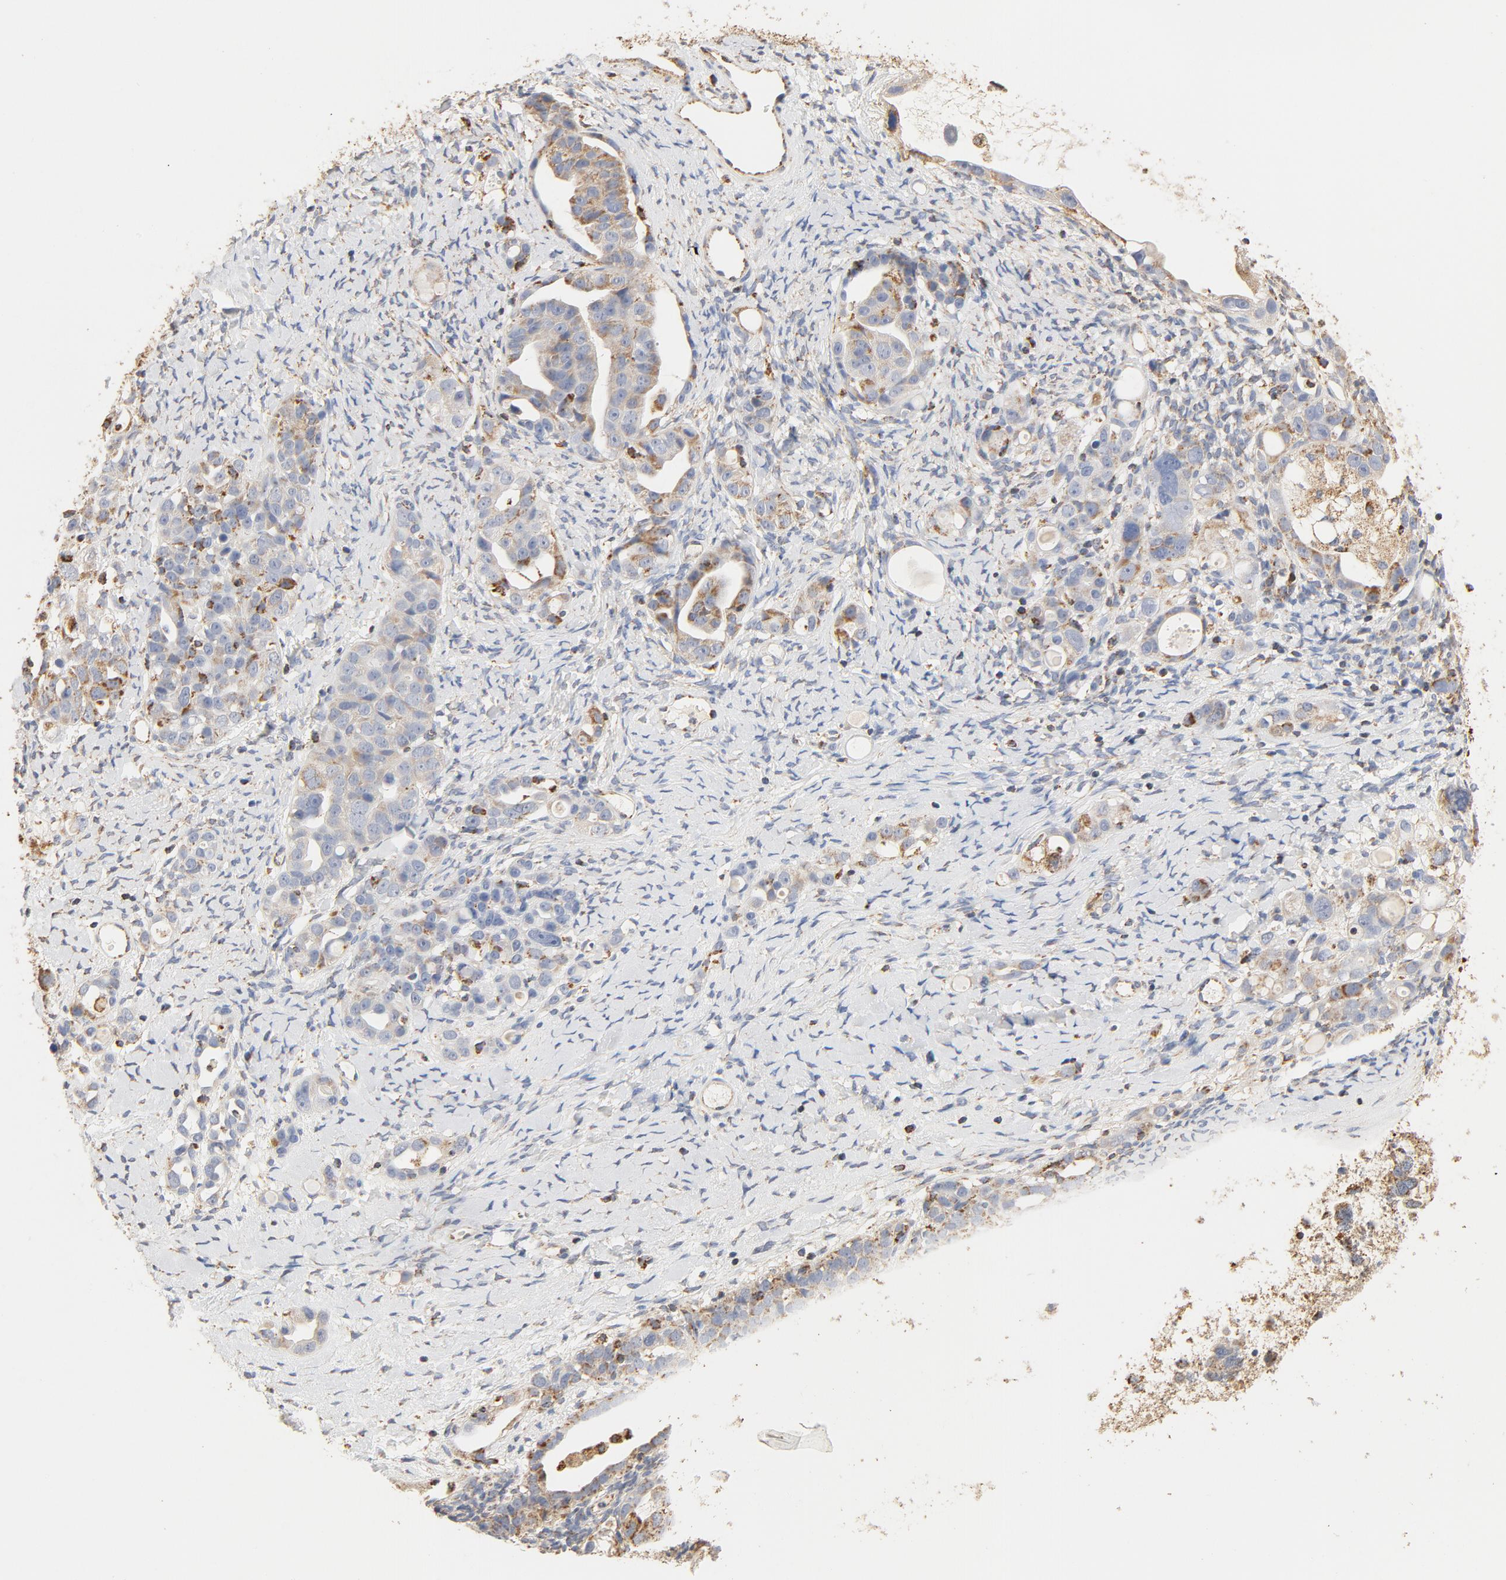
{"staining": {"intensity": "moderate", "quantity": ">75%", "location": "cytoplasmic/membranous"}, "tissue": "ovarian cancer", "cell_type": "Tumor cells", "image_type": "cancer", "snomed": [{"axis": "morphology", "description": "Cystadenocarcinoma, serous, NOS"}, {"axis": "topography", "description": "Ovary"}], "caption": "Brown immunohistochemical staining in human ovarian serous cystadenocarcinoma shows moderate cytoplasmic/membranous staining in about >75% of tumor cells.", "gene": "COX4I1", "patient": {"sex": "female", "age": 66}}